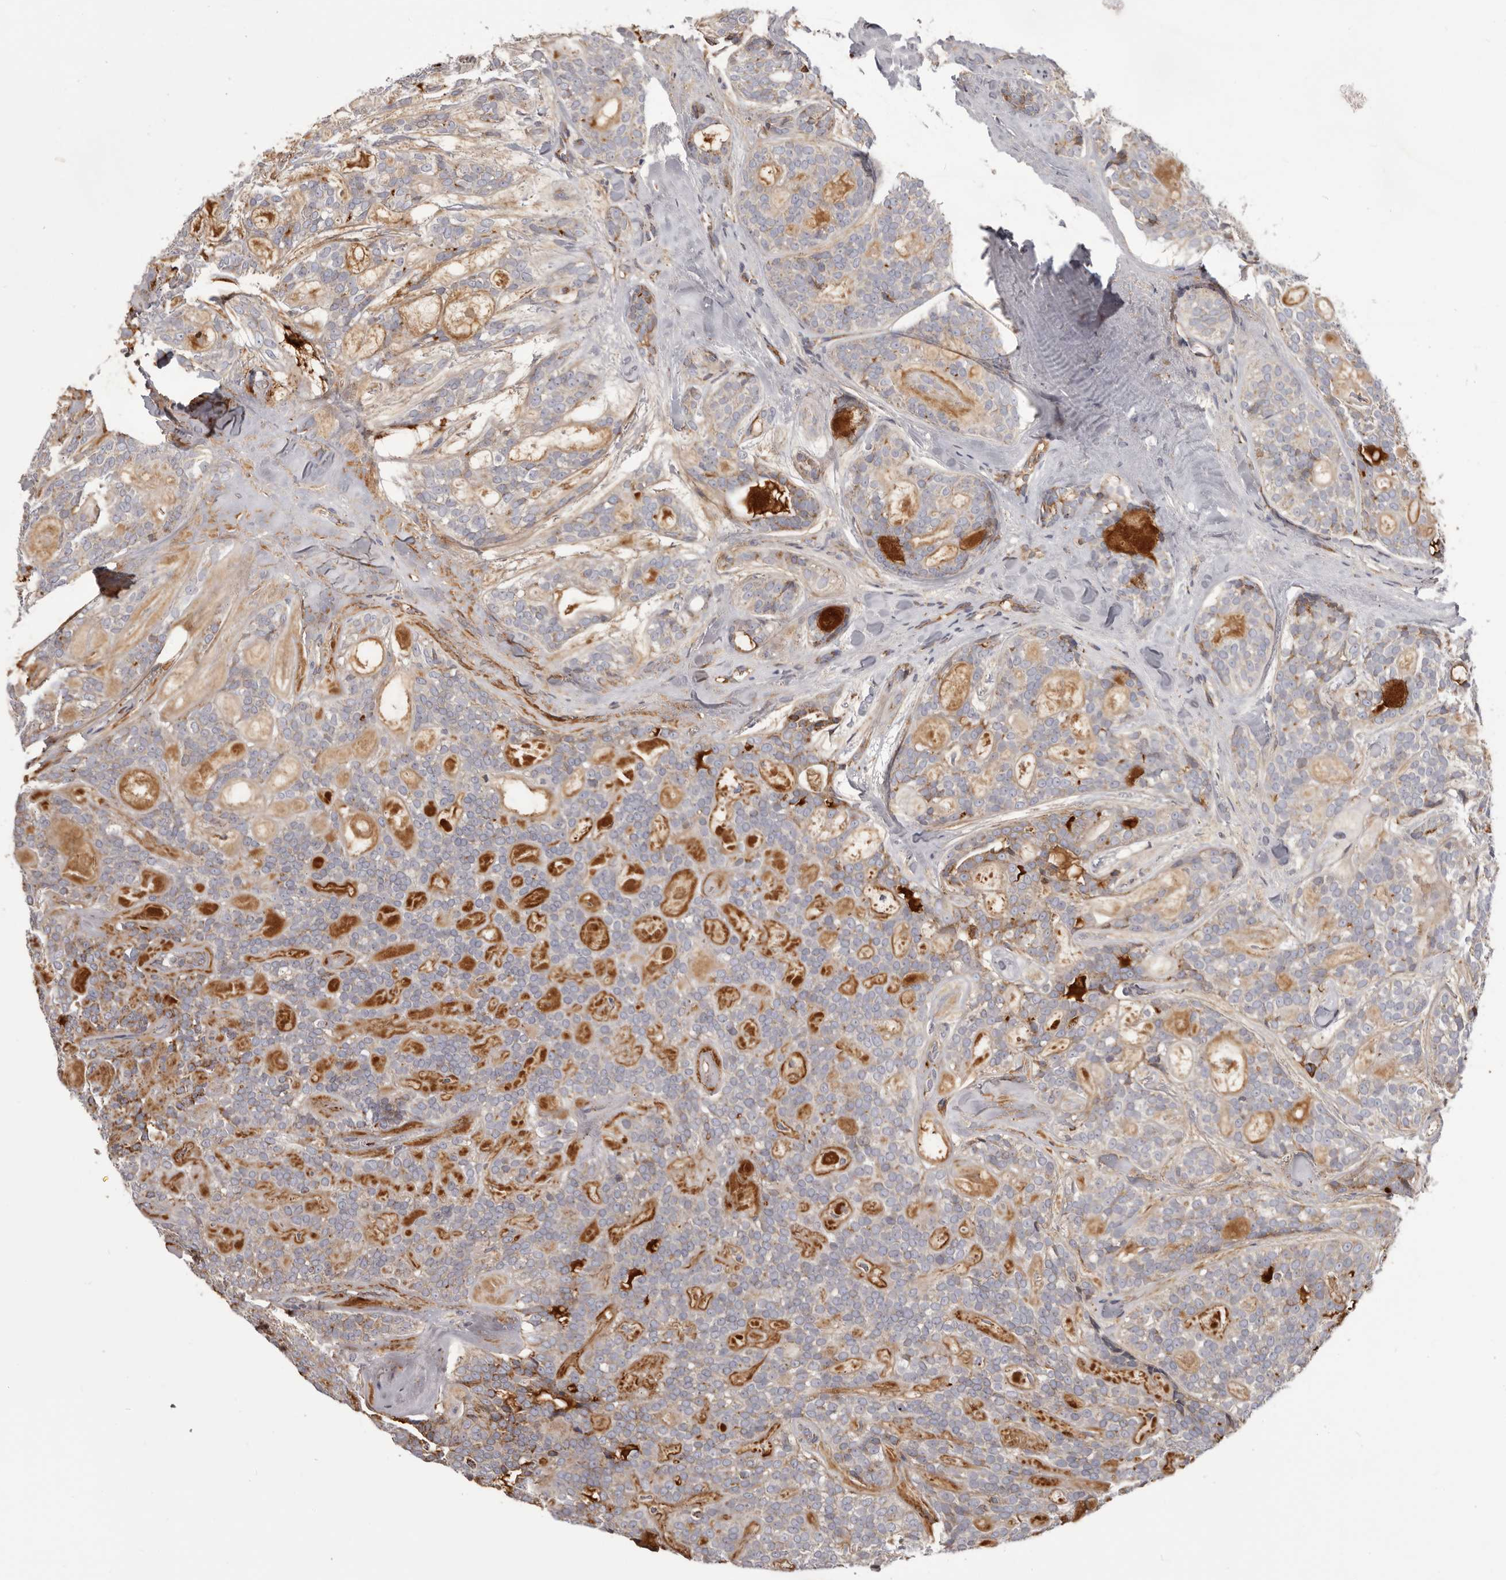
{"staining": {"intensity": "weak", "quantity": "<25%", "location": "cytoplasmic/membranous"}, "tissue": "head and neck cancer", "cell_type": "Tumor cells", "image_type": "cancer", "snomed": [{"axis": "morphology", "description": "Adenocarcinoma, NOS"}, {"axis": "topography", "description": "Head-Neck"}], "caption": "Head and neck cancer was stained to show a protein in brown. There is no significant positivity in tumor cells. (DAB (3,3'-diaminobenzidine) IHC visualized using brightfield microscopy, high magnification).", "gene": "CHRM2", "patient": {"sex": "male", "age": 66}}